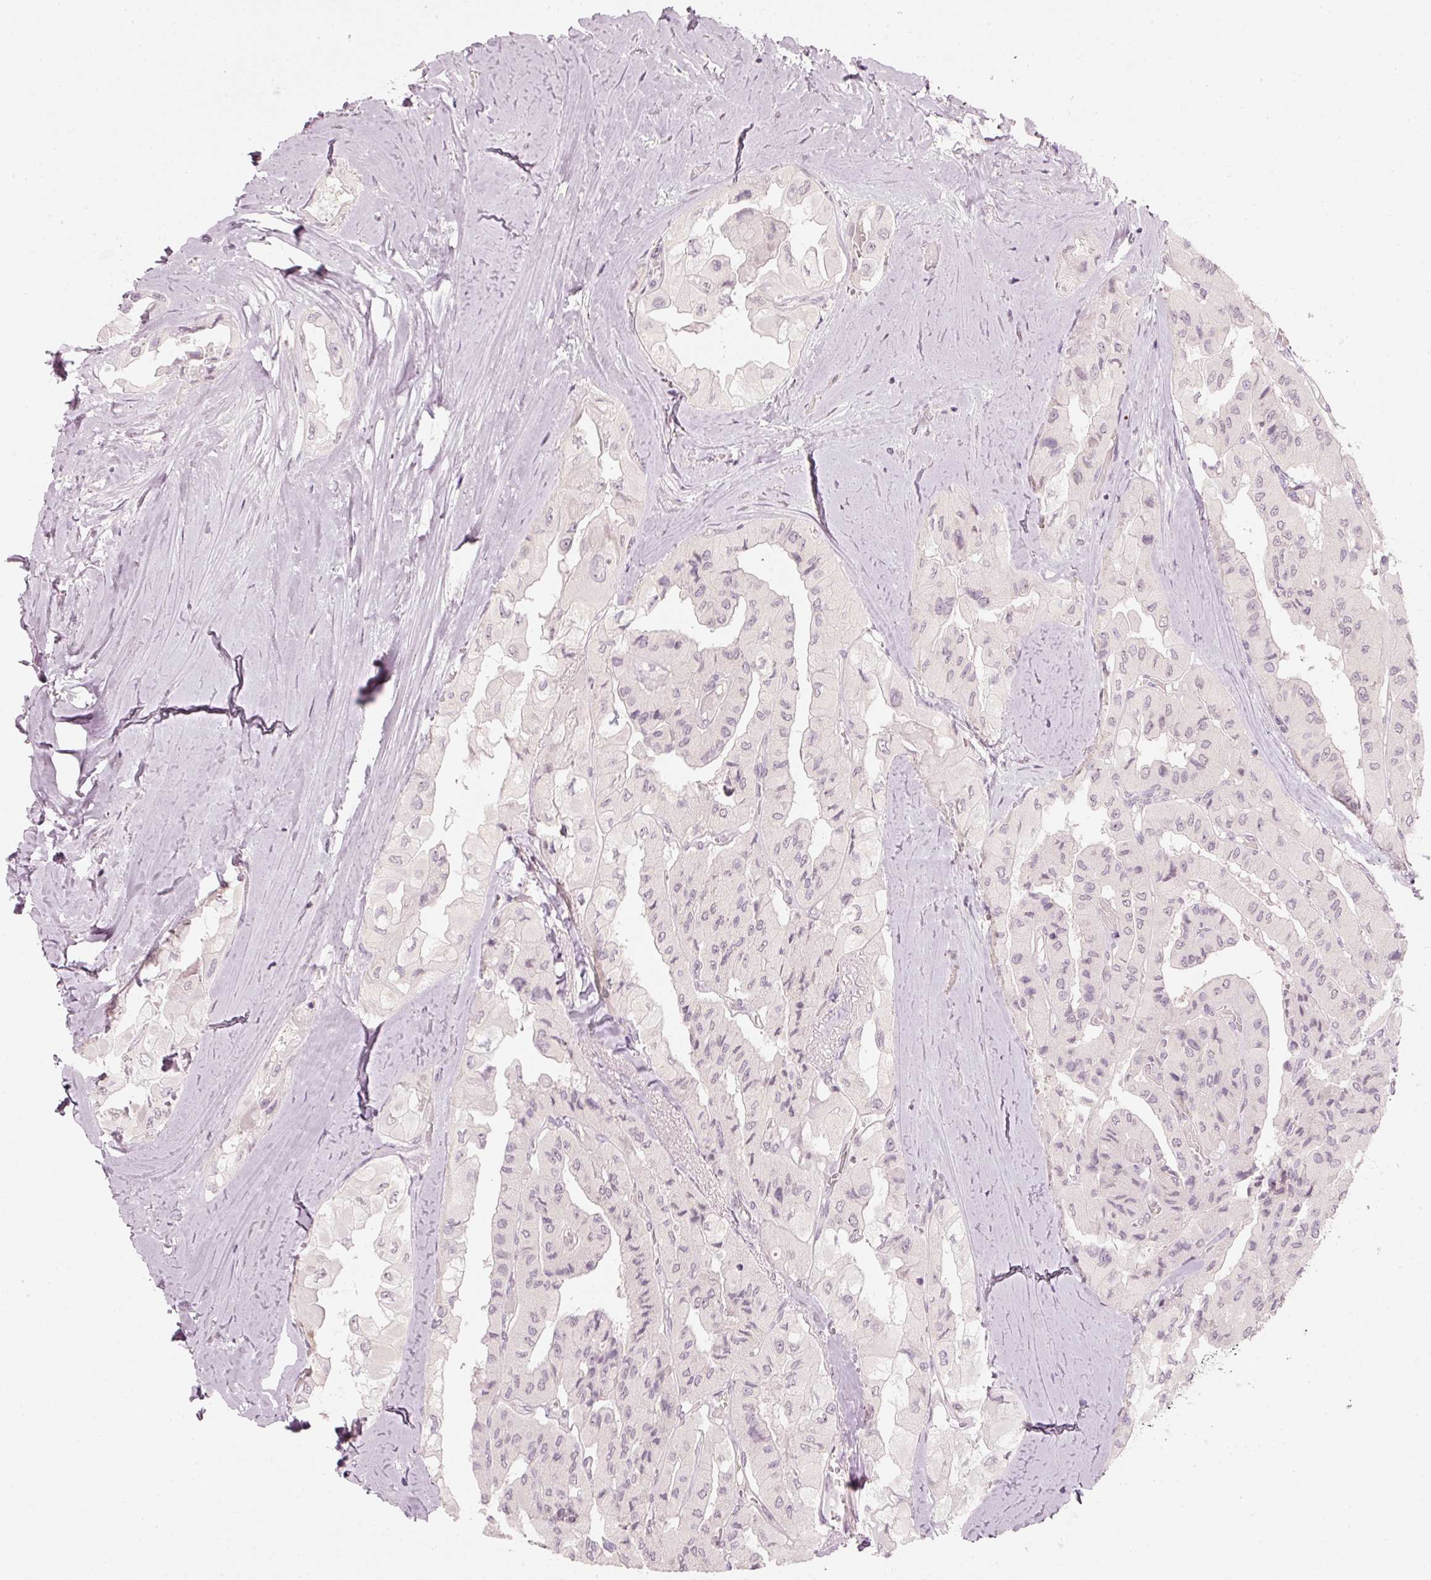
{"staining": {"intensity": "negative", "quantity": "none", "location": "none"}, "tissue": "thyroid cancer", "cell_type": "Tumor cells", "image_type": "cancer", "snomed": [{"axis": "morphology", "description": "Normal tissue, NOS"}, {"axis": "morphology", "description": "Papillary adenocarcinoma, NOS"}, {"axis": "topography", "description": "Thyroid gland"}], "caption": "Immunohistochemistry of human thyroid cancer (papillary adenocarcinoma) displays no expression in tumor cells. (DAB (3,3'-diaminobenzidine) IHC, high magnification).", "gene": "STEAP1", "patient": {"sex": "female", "age": 59}}